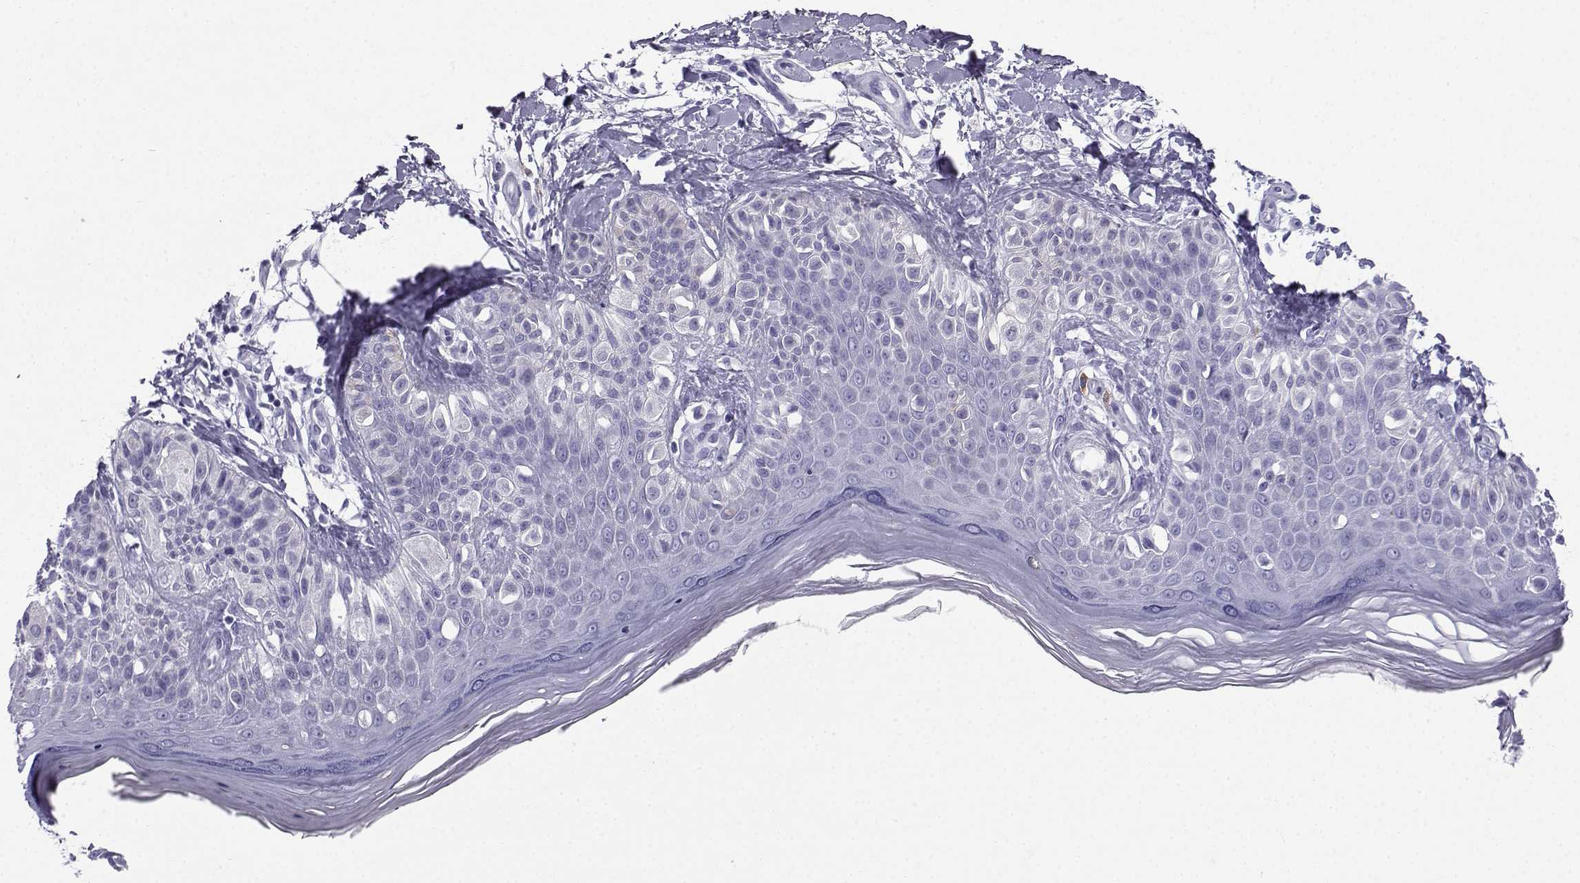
{"staining": {"intensity": "negative", "quantity": "none", "location": "none"}, "tissue": "melanoma", "cell_type": "Tumor cells", "image_type": "cancer", "snomed": [{"axis": "morphology", "description": "Malignant melanoma, NOS"}, {"axis": "topography", "description": "Skin"}], "caption": "Tumor cells are negative for protein expression in human melanoma.", "gene": "SLC18A2", "patient": {"sex": "female", "age": 73}}